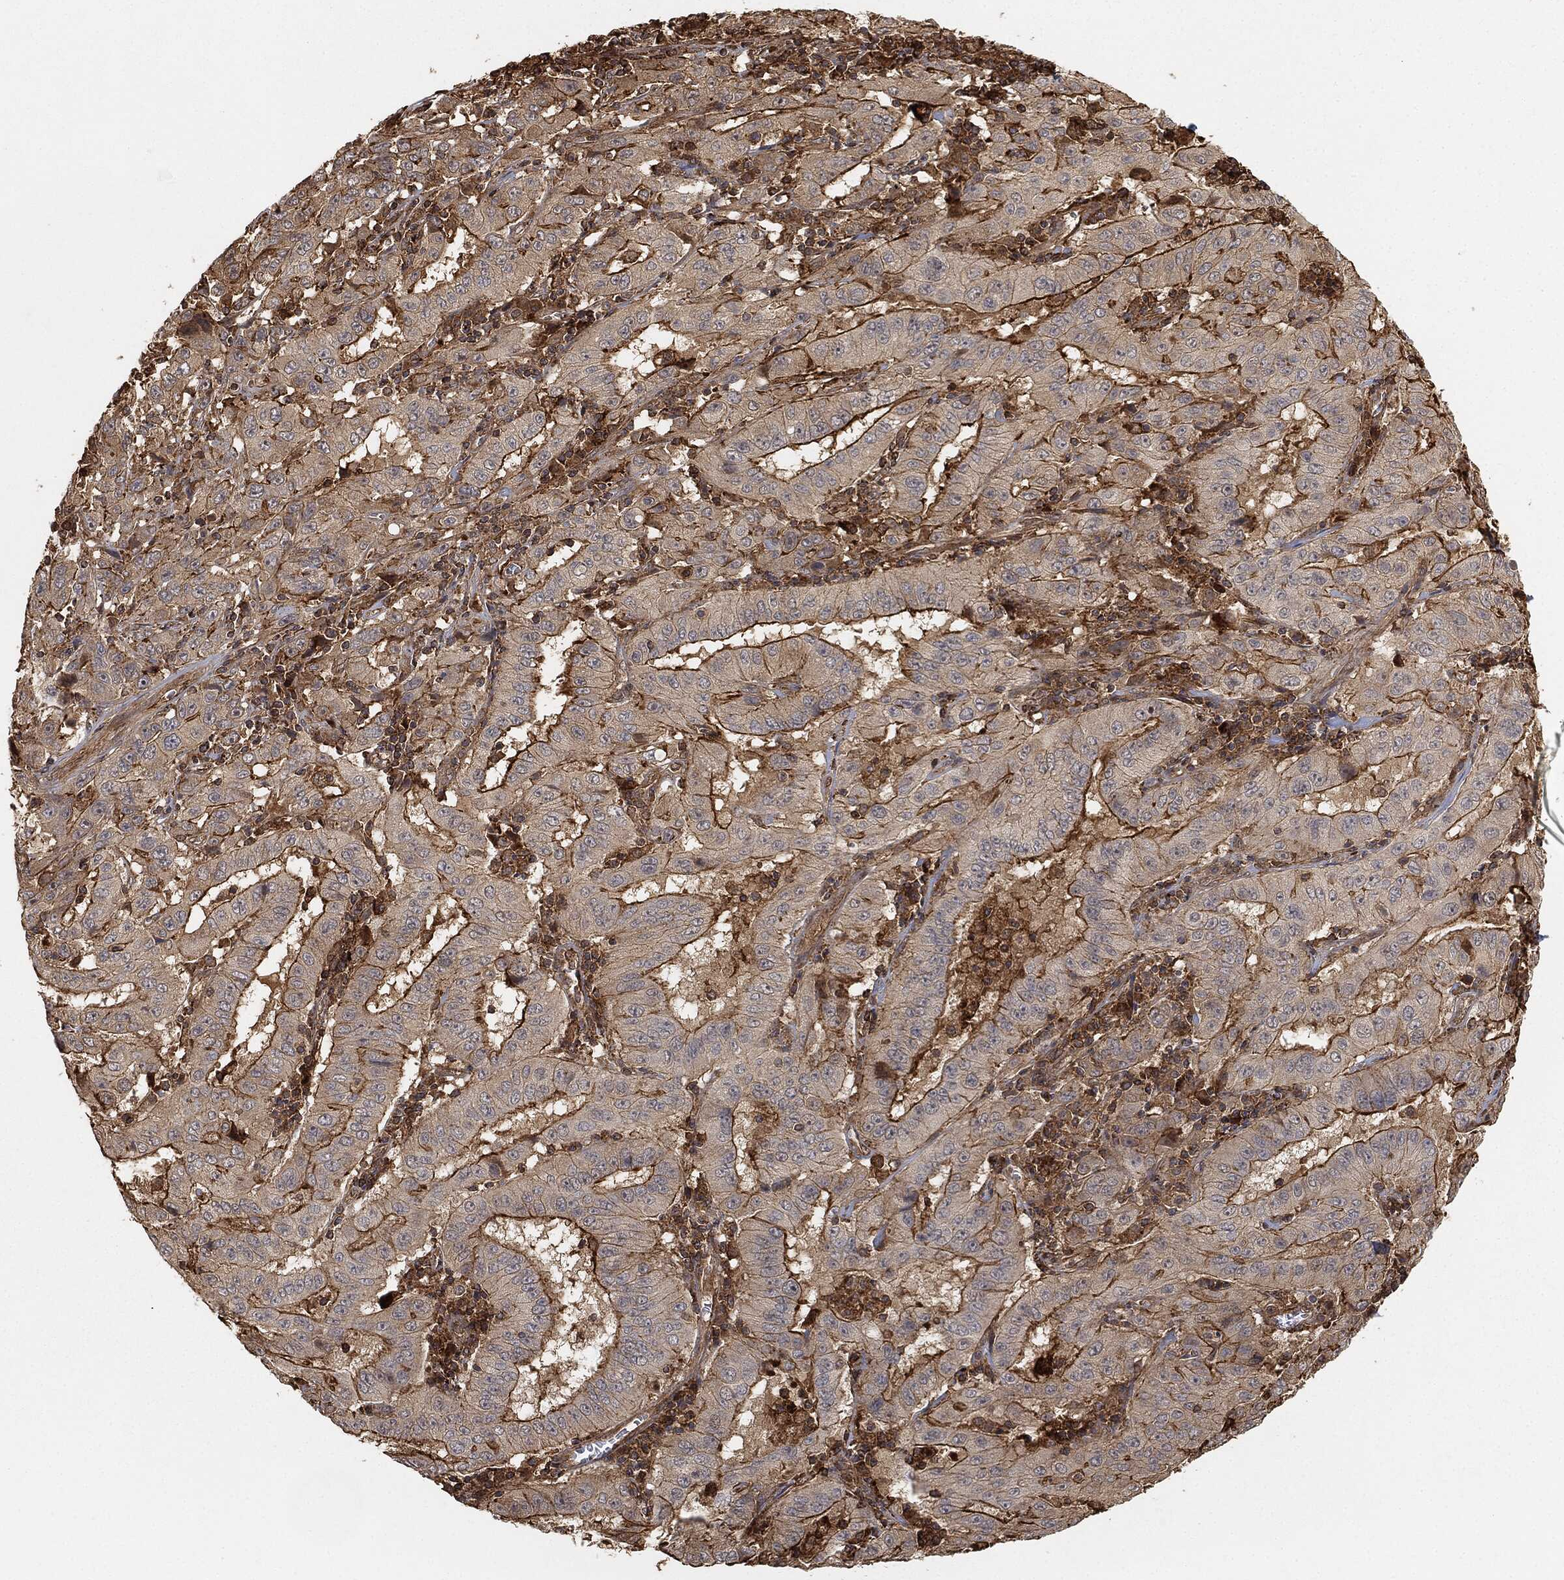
{"staining": {"intensity": "strong", "quantity": ">75%", "location": "cytoplasmic/membranous"}, "tissue": "pancreatic cancer", "cell_type": "Tumor cells", "image_type": "cancer", "snomed": [{"axis": "morphology", "description": "Adenocarcinoma, NOS"}, {"axis": "topography", "description": "Pancreas"}], "caption": "A brown stain labels strong cytoplasmic/membranous positivity of a protein in pancreatic cancer (adenocarcinoma) tumor cells. (brown staining indicates protein expression, while blue staining denotes nuclei).", "gene": "TPT1", "patient": {"sex": "male", "age": 63}}